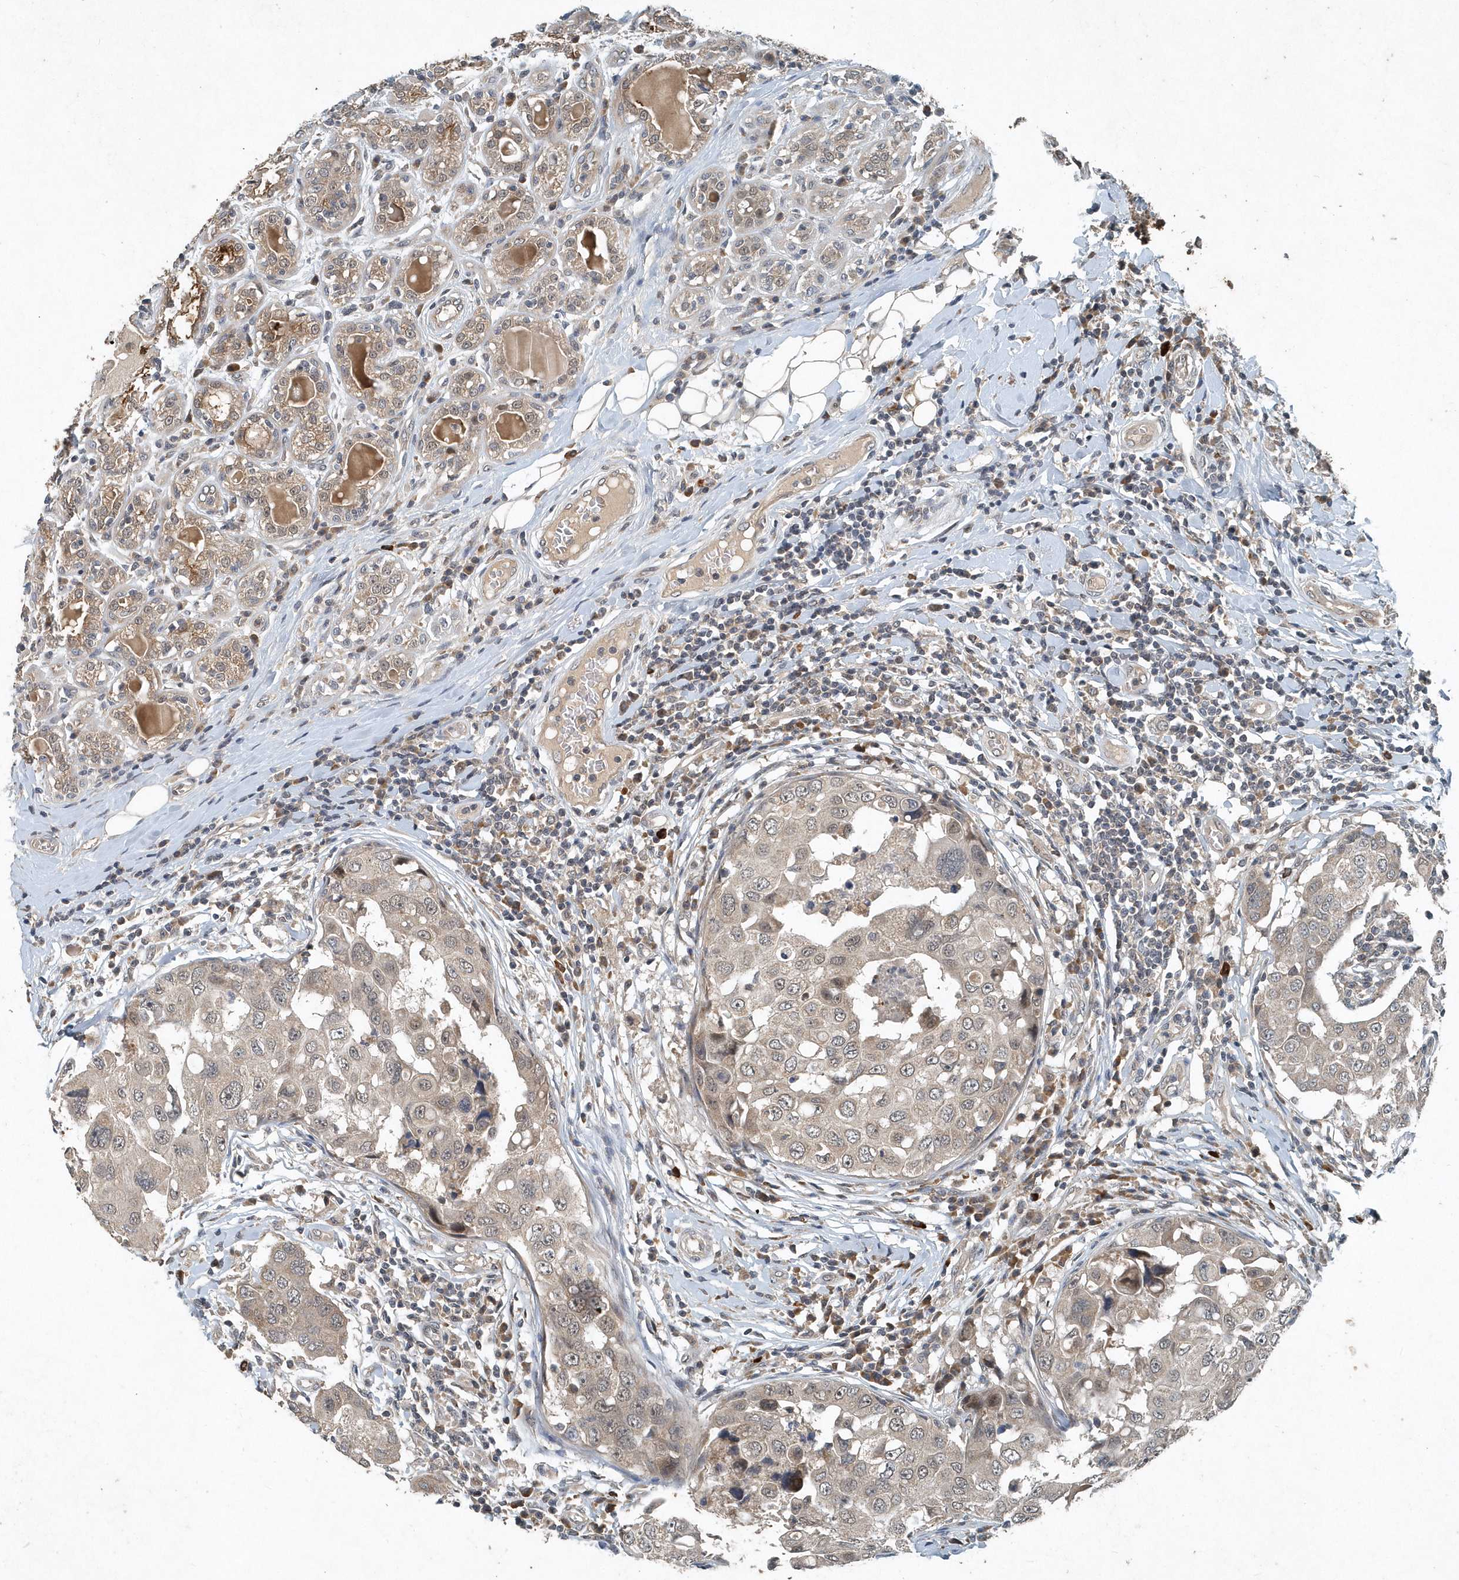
{"staining": {"intensity": "weak", "quantity": ">75%", "location": "cytoplasmic/membranous"}, "tissue": "breast cancer", "cell_type": "Tumor cells", "image_type": "cancer", "snomed": [{"axis": "morphology", "description": "Duct carcinoma"}, {"axis": "topography", "description": "Breast"}], "caption": "Immunohistochemical staining of human invasive ductal carcinoma (breast) reveals low levels of weak cytoplasmic/membranous protein expression in approximately >75% of tumor cells.", "gene": "SCFD2", "patient": {"sex": "female", "age": 27}}